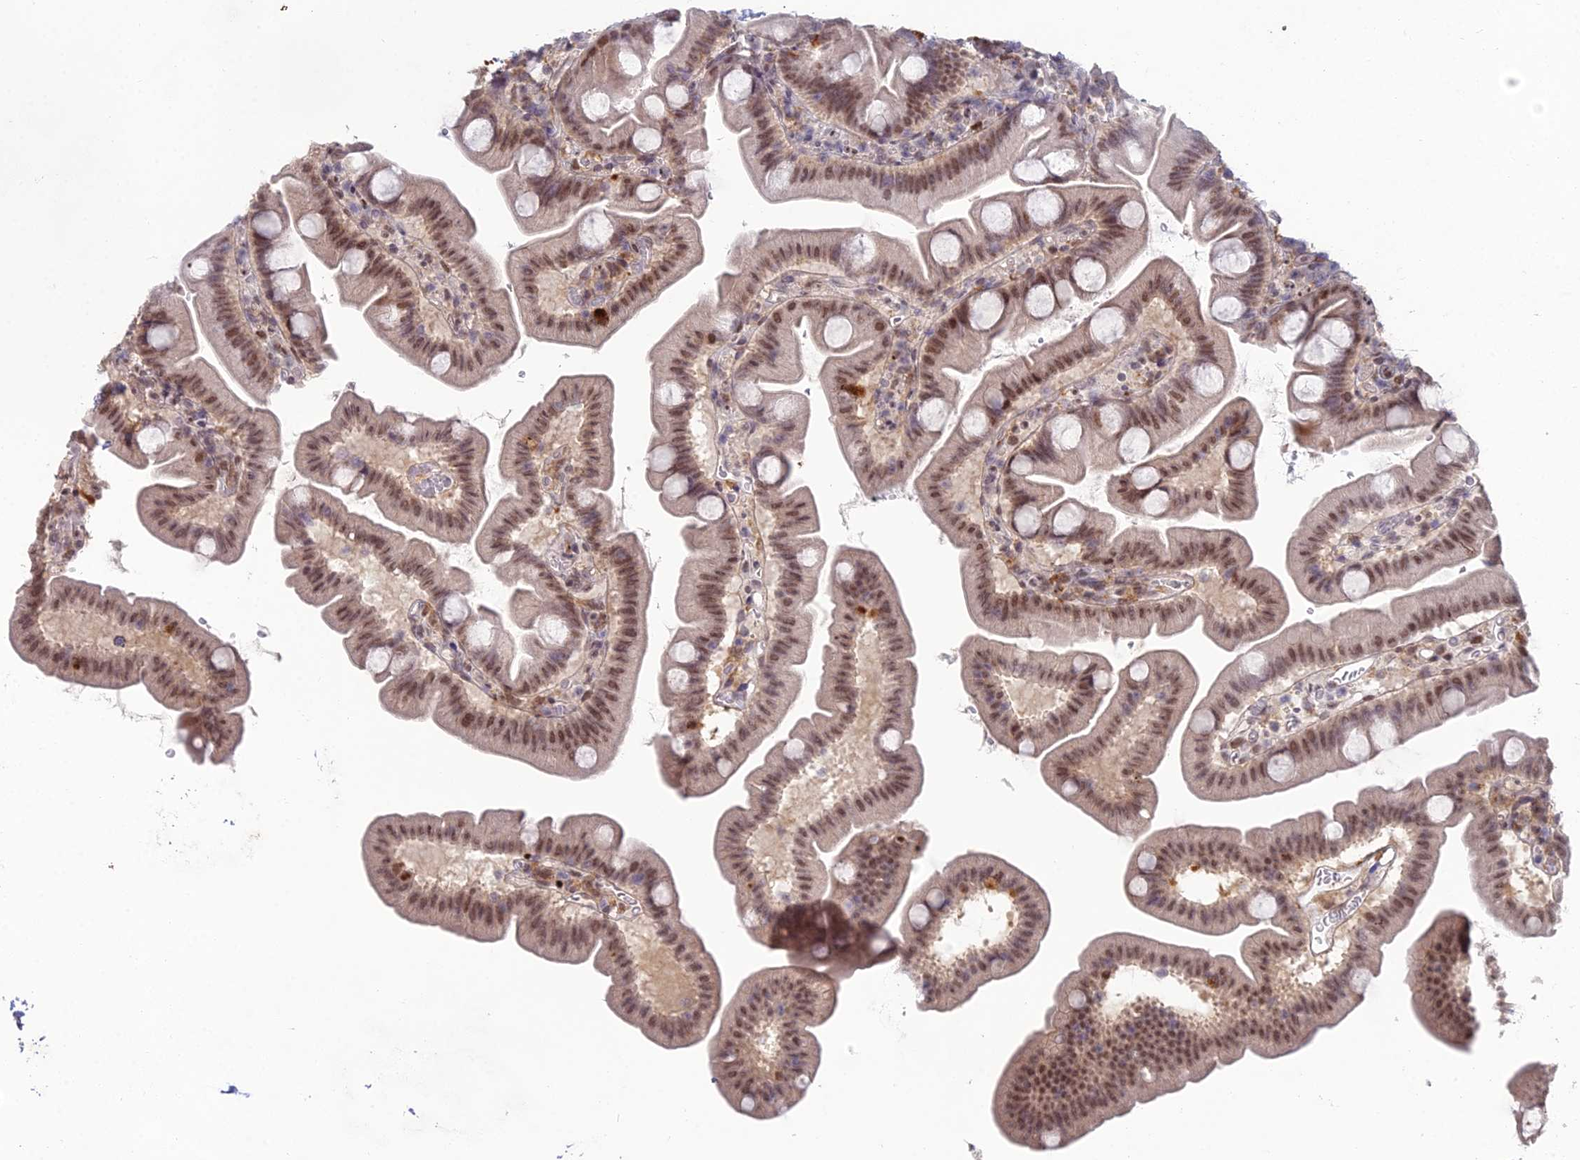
{"staining": {"intensity": "moderate", "quantity": ">75%", "location": "nuclear"}, "tissue": "small intestine", "cell_type": "Glandular cells", "image_type": "normal", "snomed": [{"axis": "morphology", "description": "Normal tissue, NOS"}, {"axis": "topography", "description": "Small intestine"}], "caption": "Immunohistochemical staining of unremarkable human small intestine reveals >75% levels of moderate nuclear protein positivity in about >75% of glandular cells. (DAB (3,3'-diaminobenzidine) IHC with brightfield microscopy, high magnification).", "gene": "ABHD17A", "patient": {"sex": "female", "age": 68}}